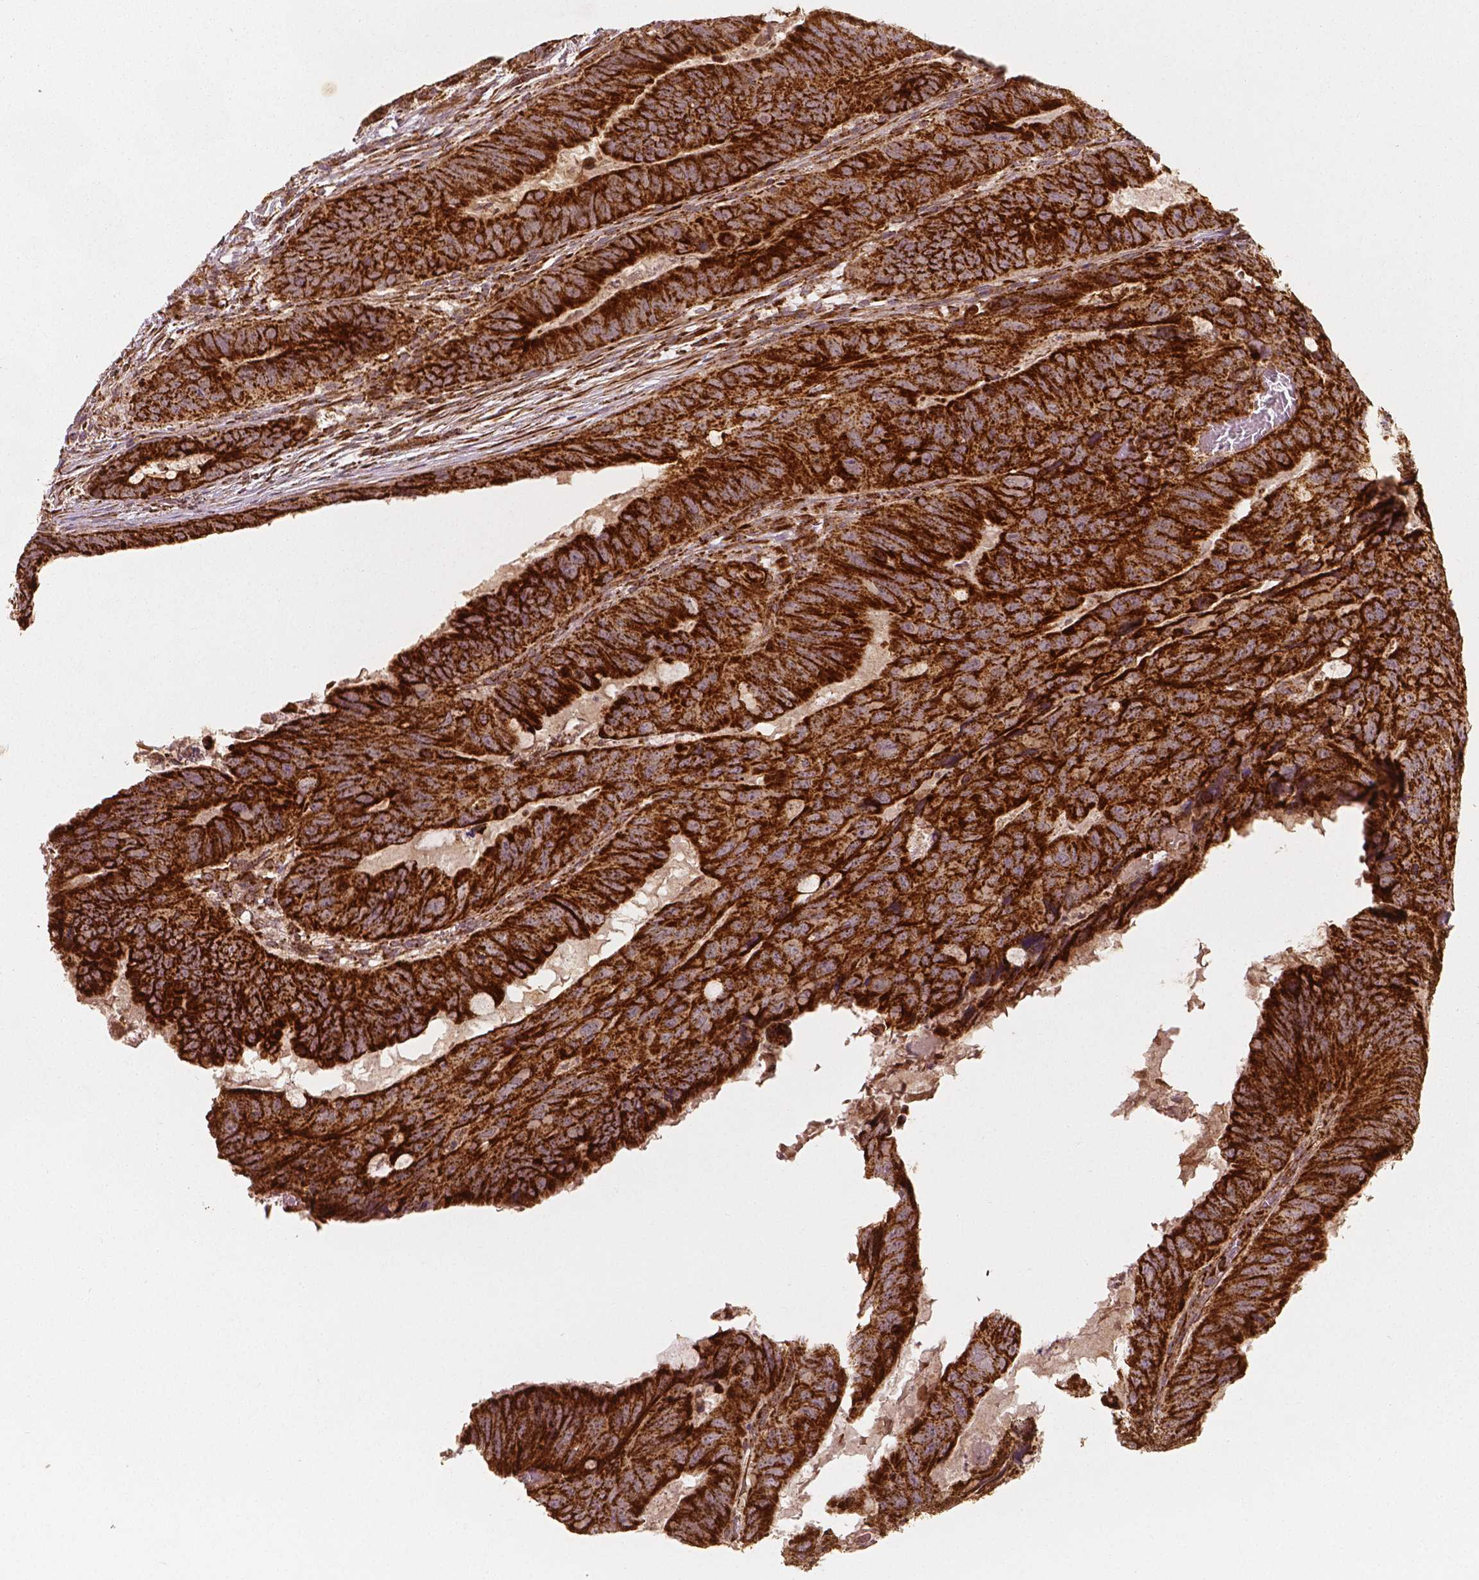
{"staining": {"intensity": "strong", "quantity": ">75%", "location": "cytoplasmic/membranous"}, "tissue": "colorectal cancer", "cell_type": "Tumor cells", "image_type": "cancer", "snomed": [{"axis": "morphology", "description": "Adenocarcinoma, NOS"}, {"axis": "topography", "description": "Colon"}], "caption": "Adenocarcinoma (colorectal) stained with a brown dye shows strong cytoplasmic/membranous positive staining in about >75% of tumor cells.", "gene": "PGAM5", "patient": {"sex": "male", "age": 79}}